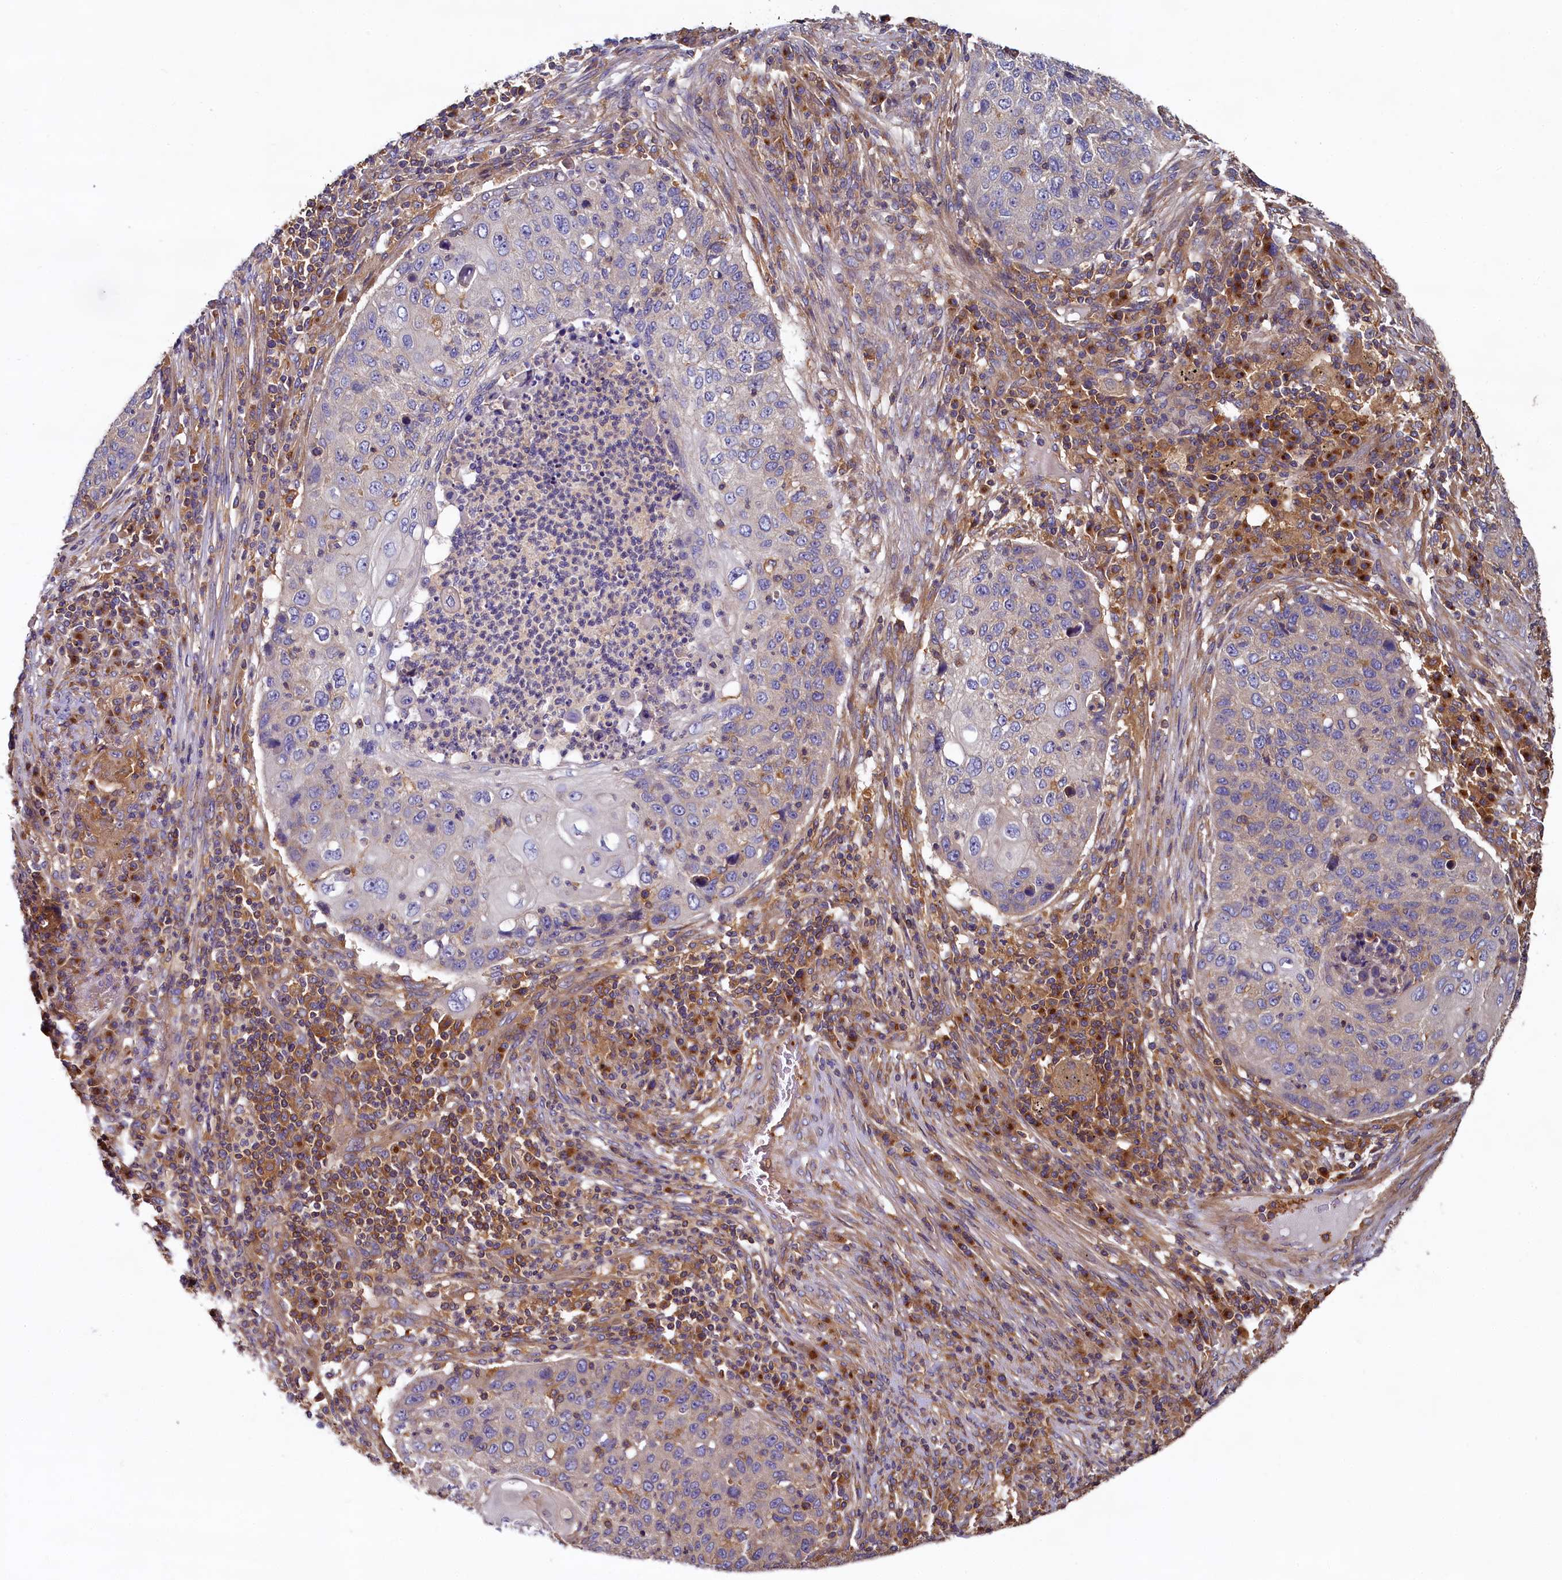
{"staining": {"intensity": "negative", "quantity": "none", "location": "none"}, "tissue": "lung cancer", "cell_type": "Tumor cells", "image_type": "cancer", "snomed": [{"axis": "morphology", "description": "Squamous cell carcinoma, NOS"}, {"axis": "topography", "description": "Lung"}], "caption": "Micrograph shows no protein positivity in tumor cells of lung cancer tissue.", "gene": "PPIP5K1", "patient": {"sex": "female", "age": 63}}